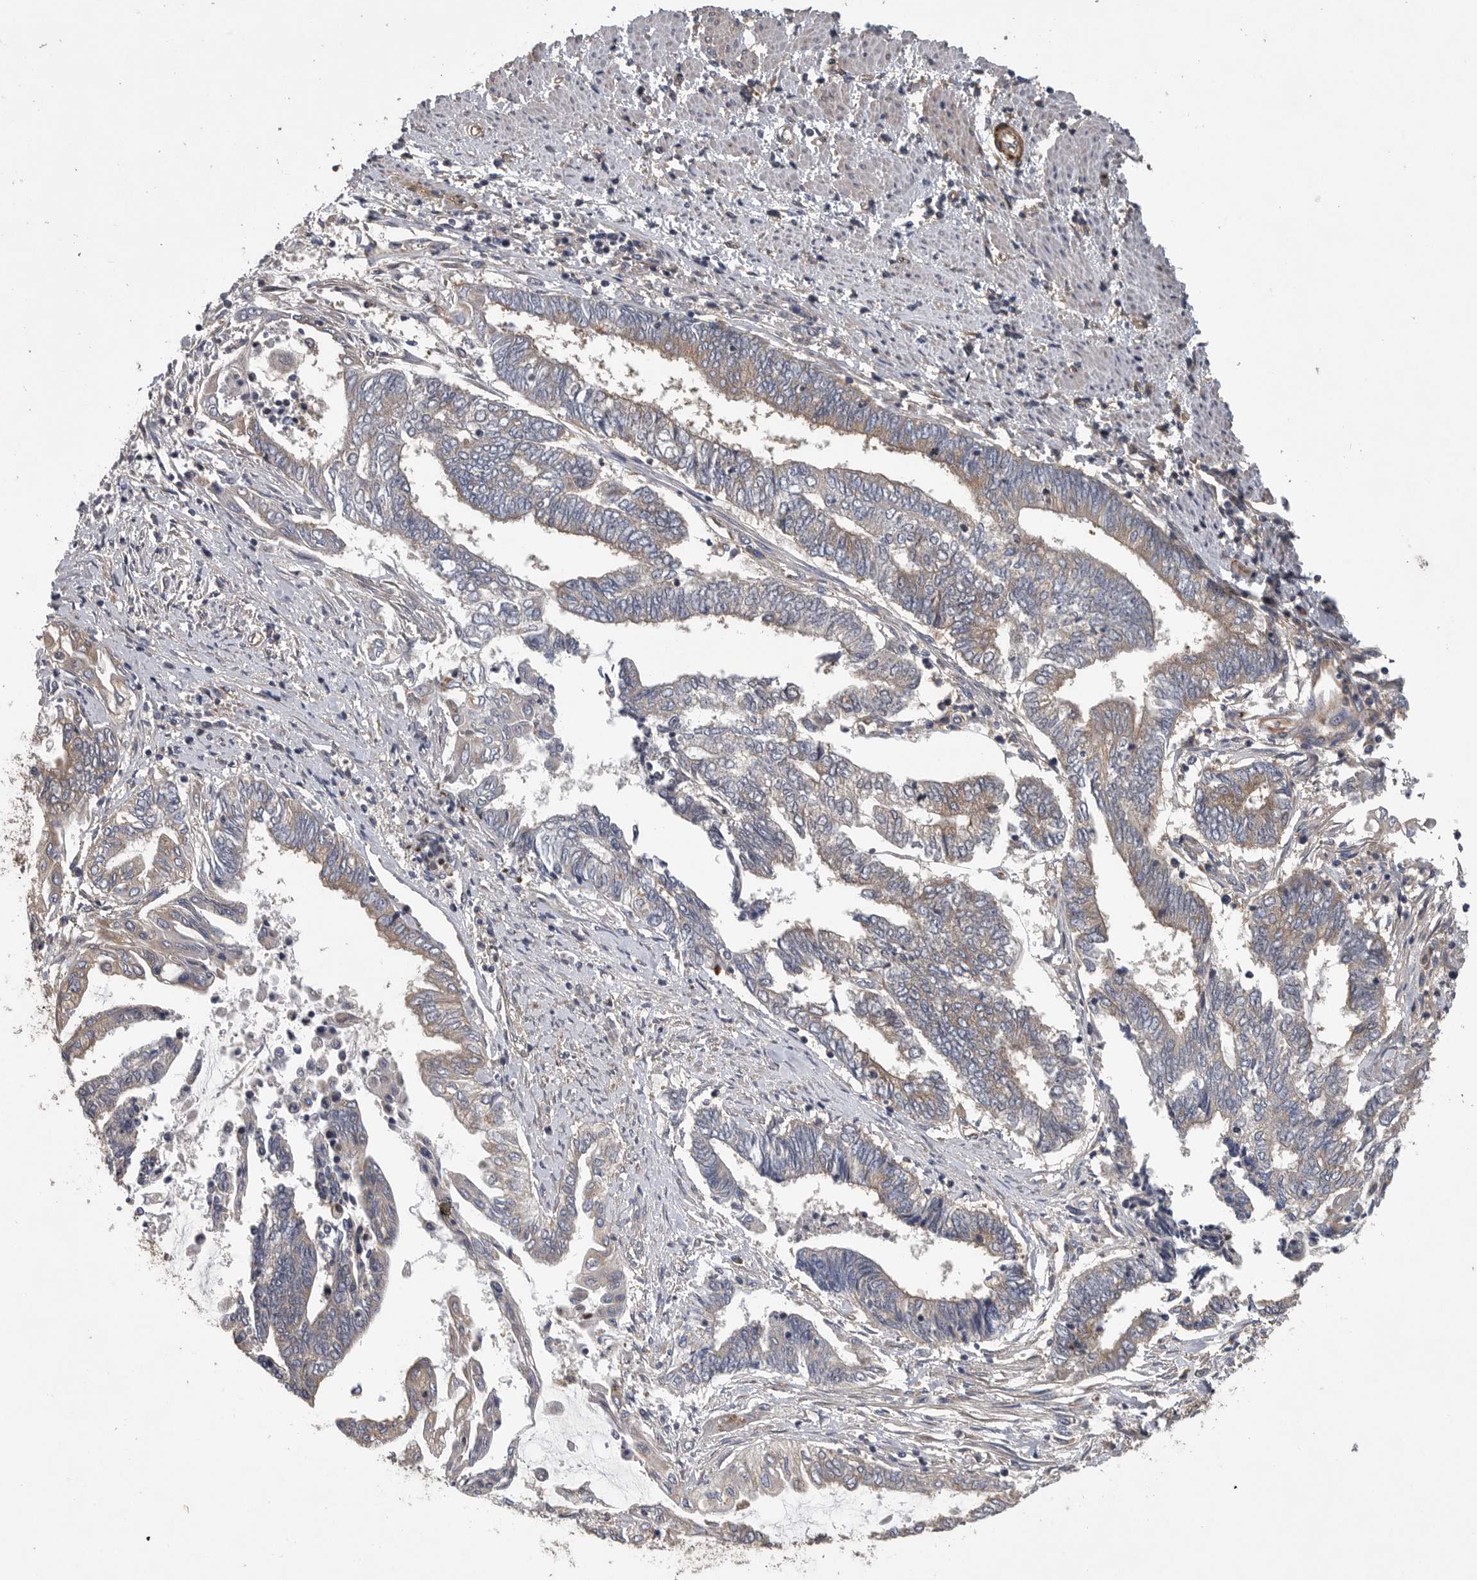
{"staining": {"intensity": "weak", "quantity": "25%-75%", "location": "cytoplasmic/membranous"}, "tissue": "endometrial cancer", "cell_type": "Tumor cells", "image_type": "cancer", "snomed": [{"axis": "morphology", "description": "Adenocarcinoma, NOS"}, {"axis": "topography", "description": "Uterus"}, {"axis": "topography", "description": "Endometrium"}], "caption": "Adenocarcinoma (endometrial) stained with a brown dye shows weak cytoplasmic/membranous positive positivity in about 25%-75% of tumor cells.", "gene": "OXR1", "patient": {"sex": "female", "age": 70}}